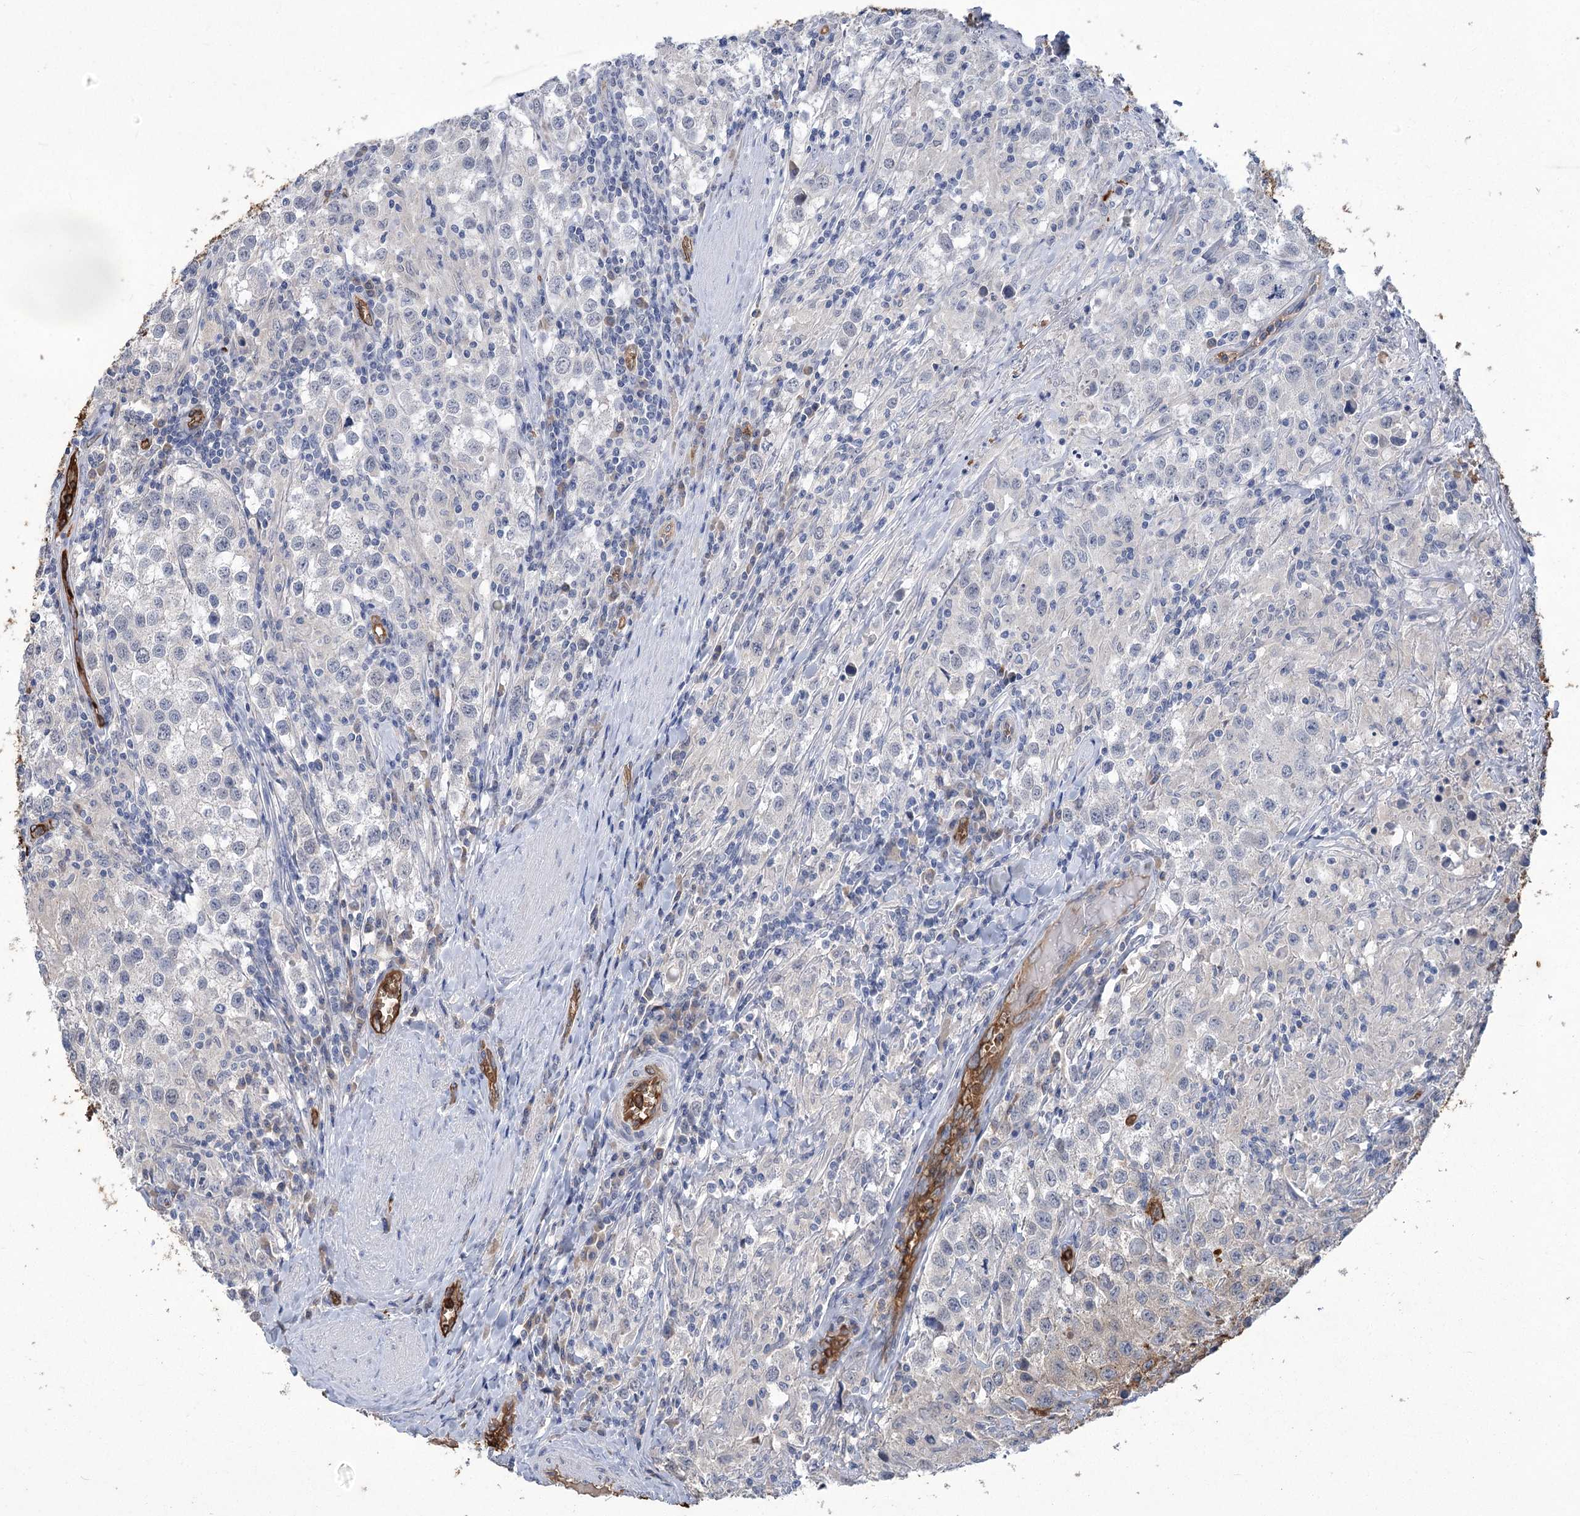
{"staining": {"intensity": "negative", "quantity": "none", "location": "none"}, "tissue": "testis cancer", "cell_type": "Tumor cells", "image_type": "cancer", "snomed": [{"axis": "morphology", "description": "Seminoma, NOS"}, {"axis": "morphology", "description": "Carcinoma, Embryonal, NOS"}, {"axis": "topography", "description": "Testis"}], "caption": "DAB (3,3'-diaminobenzidine) immunohistochemical staining of testis cancer (seminoma) displays no significant positivity in tumor cells. (DAB (3,3'-diaminobenzidine) IHC, high magnification).", "gene": "HBA1", "patient": {"sex": "male", "age": 43}}